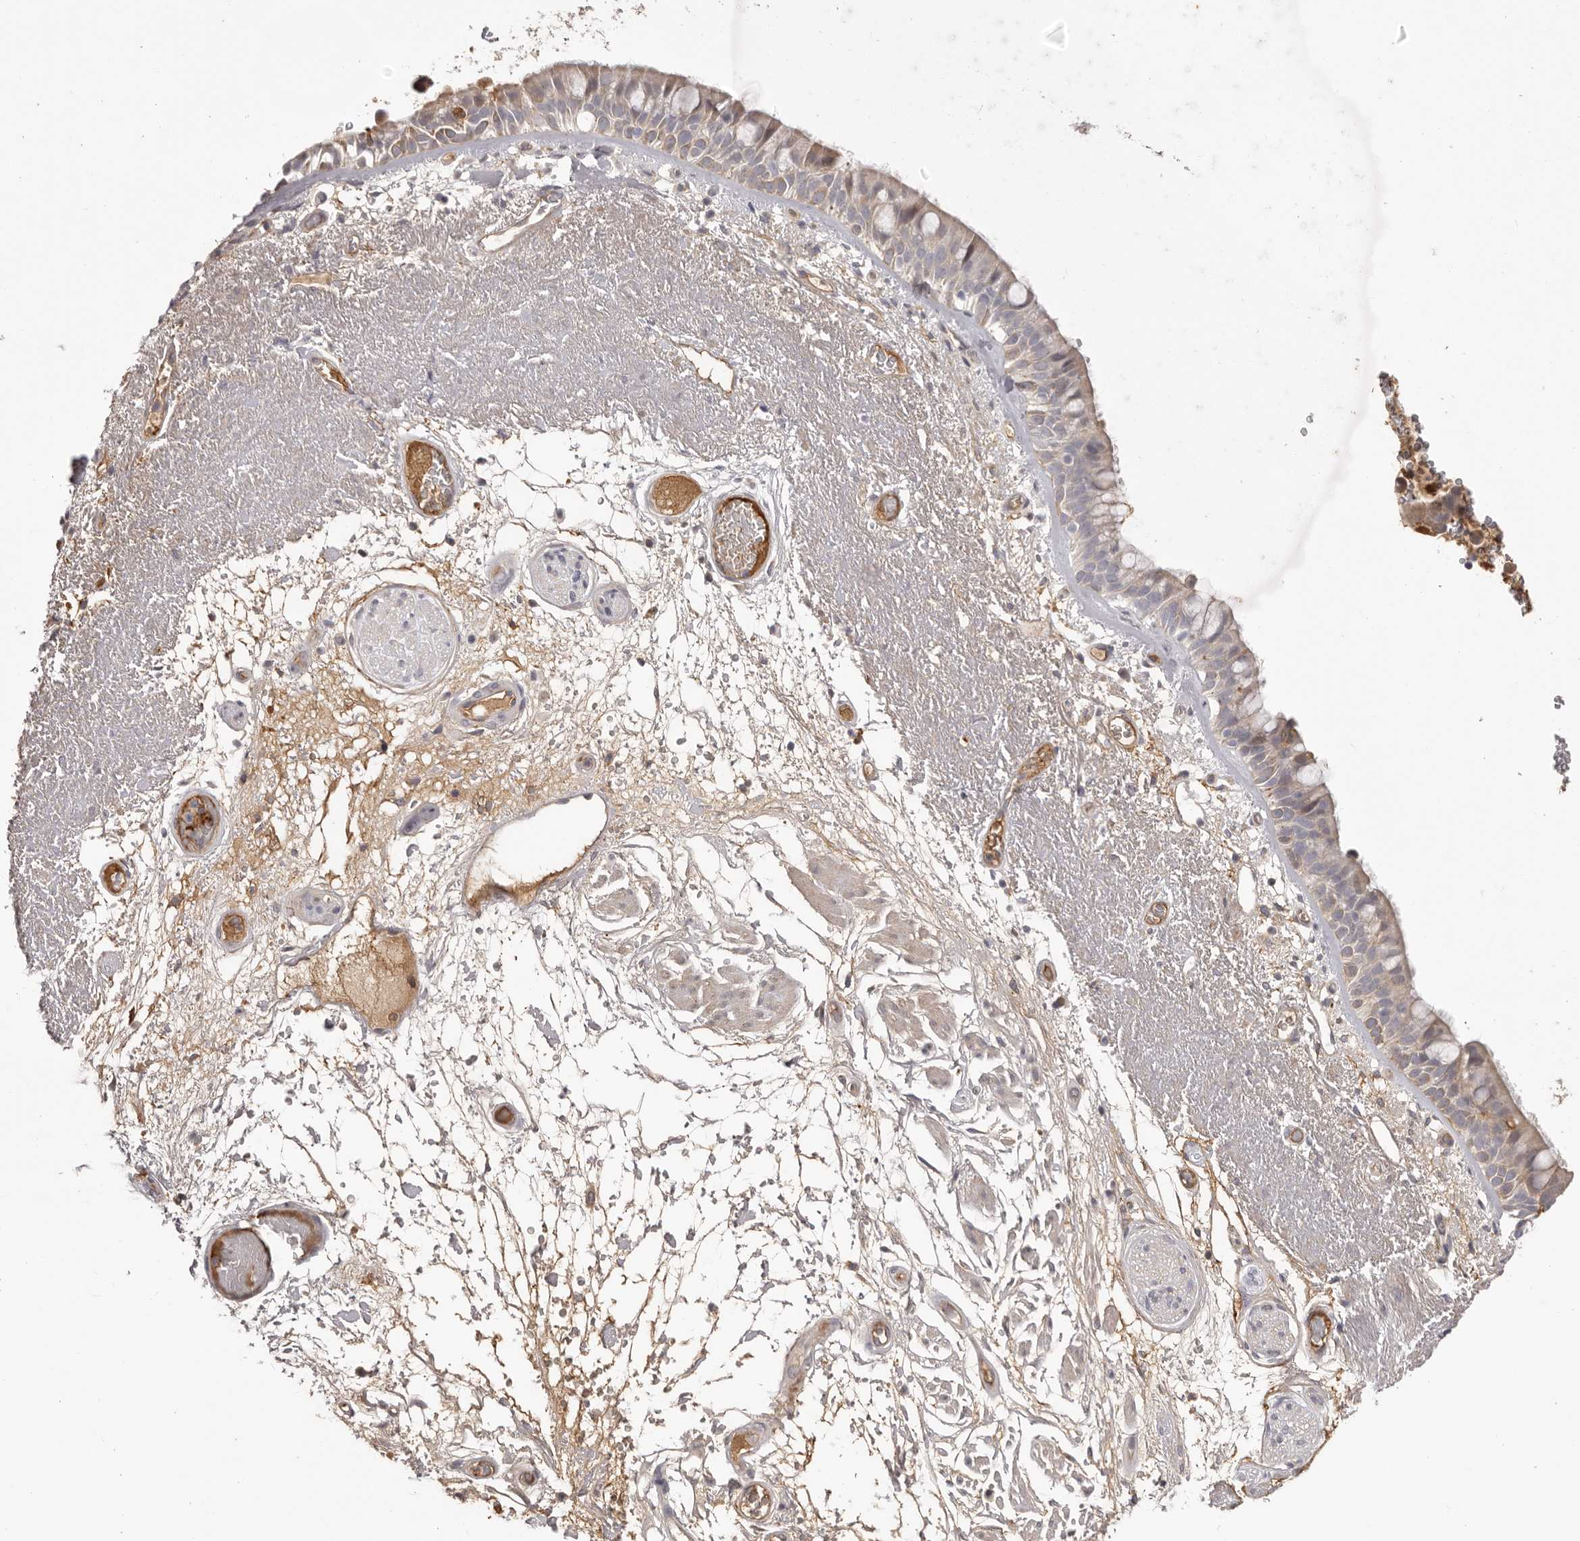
{"staining": {"intensity": "moderate", "quantity": "25%-75%", "location": "cytoplasmic/membranous"}, "tissue": "bronchus", "cell_type": "Respiratory epithelial cells", "image_type": "normal", "snomed": [{"axis": "morphology", "description": "Normal tissue, NOS"}, {"axis": "morphology", "description": "Squamous cell carcinoma, NOS"}, {"axis": "topography", "description": "Lymph node"}, {"axis": "topography", "description": "Bronchus"}, {"axis": "topography", "description": "Lung"}], "caption": "Respiratory epithelial cells reveal moderate cytoplasmic/membranous expression in approximately 25%-75% of cells in unremarkable bronchus.", "gene": "OTUD3", "patient": {"sex": "male", "age": 66}}